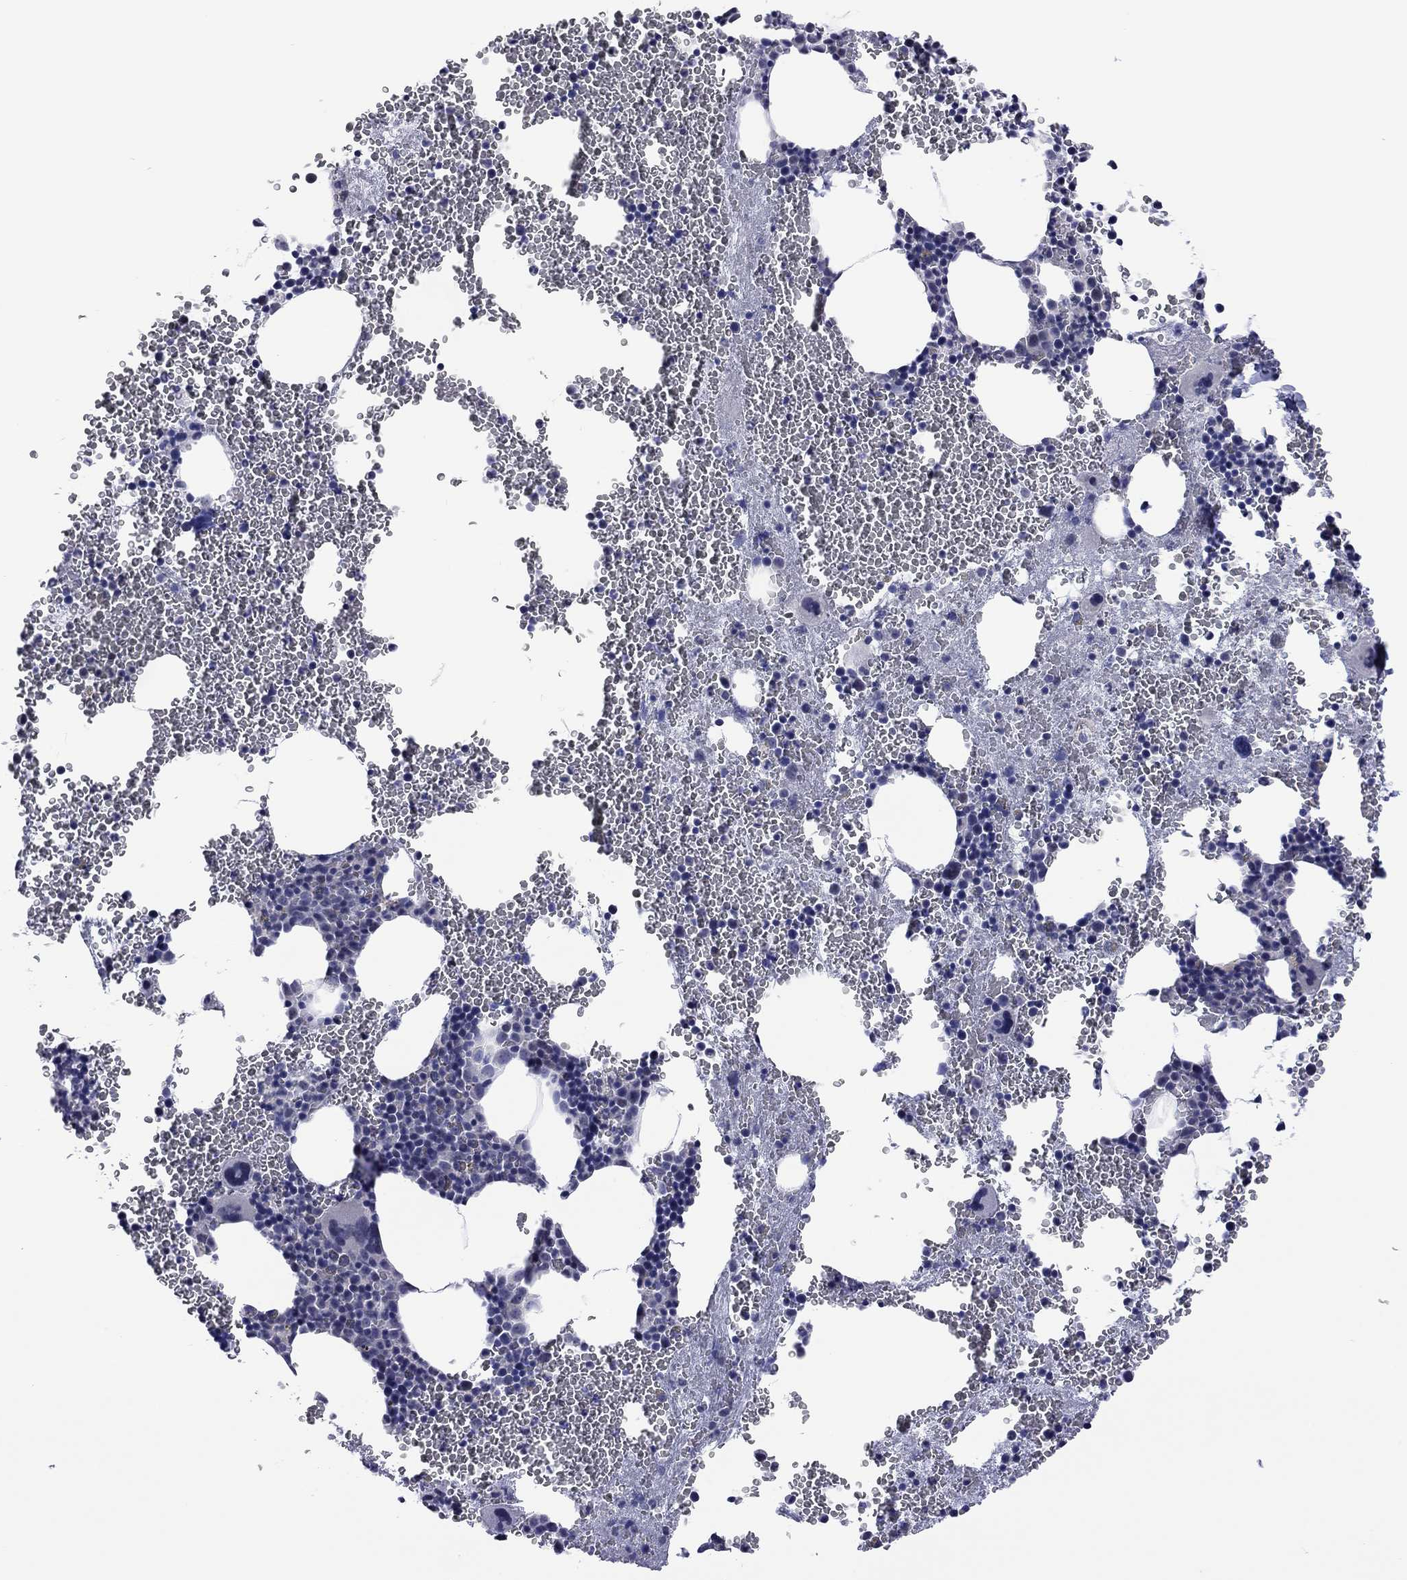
{"staining": {"intensity": "negative", "quantity": "none", "location": "none"}, "tissue": "bone marrow", "cell_type": "Hematopoietic cells", "image_type": "normal", "snomed": [{"axis": "morphology", "description": "Normal tissue, NOS"}, {"axis": "topography", "description": "Bone marrow"}], "caption": "Immunohistochemical staining of benign bone marrow reveals no significant expression in hematopoietic cells.", "gene": "POU5F2", "patient": {"sex": "male", "age": 50}}